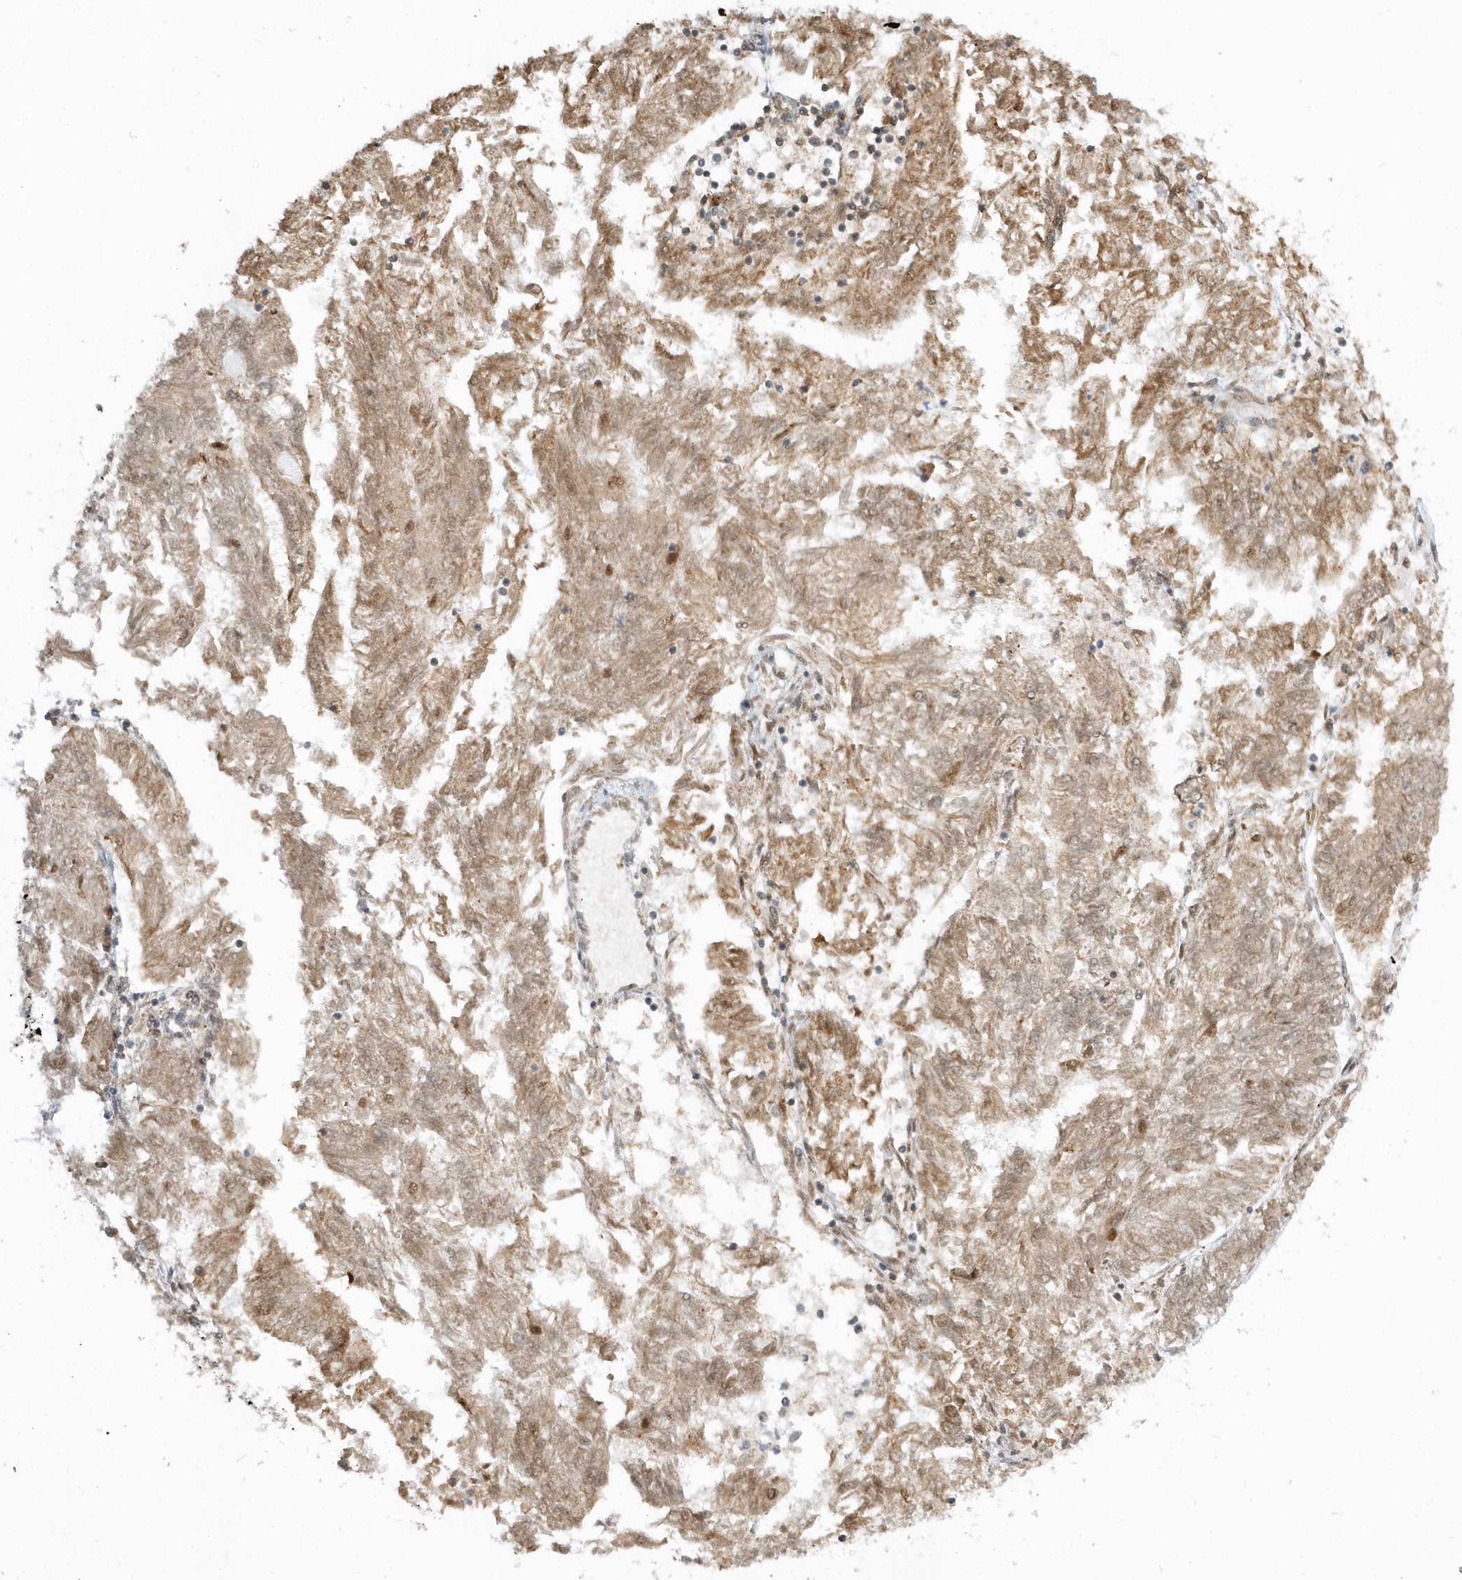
{"staining": {"intensity": "moderate", "quantity": ">75%", "location": "cytoplasmic/membranous,nuclear"}, "tissue": "endometrial cancer", "cell_type": "Tumor cells", "image_type": "cancer", "snomed": [{"axis": "morphology", "description": "Adenocarcinoma, NOS"}, {"axis": "topography", "description": "Endometrium"}], "caption": "Human adenocarcinoma (endometrial) stained with a brown dye shows moderate cytoplasmic/membranous and nuclear positive positivity in about >75% of tumor cells.", "gene": "PSMD6", "patient": {"sex": "female", "age": 58}}